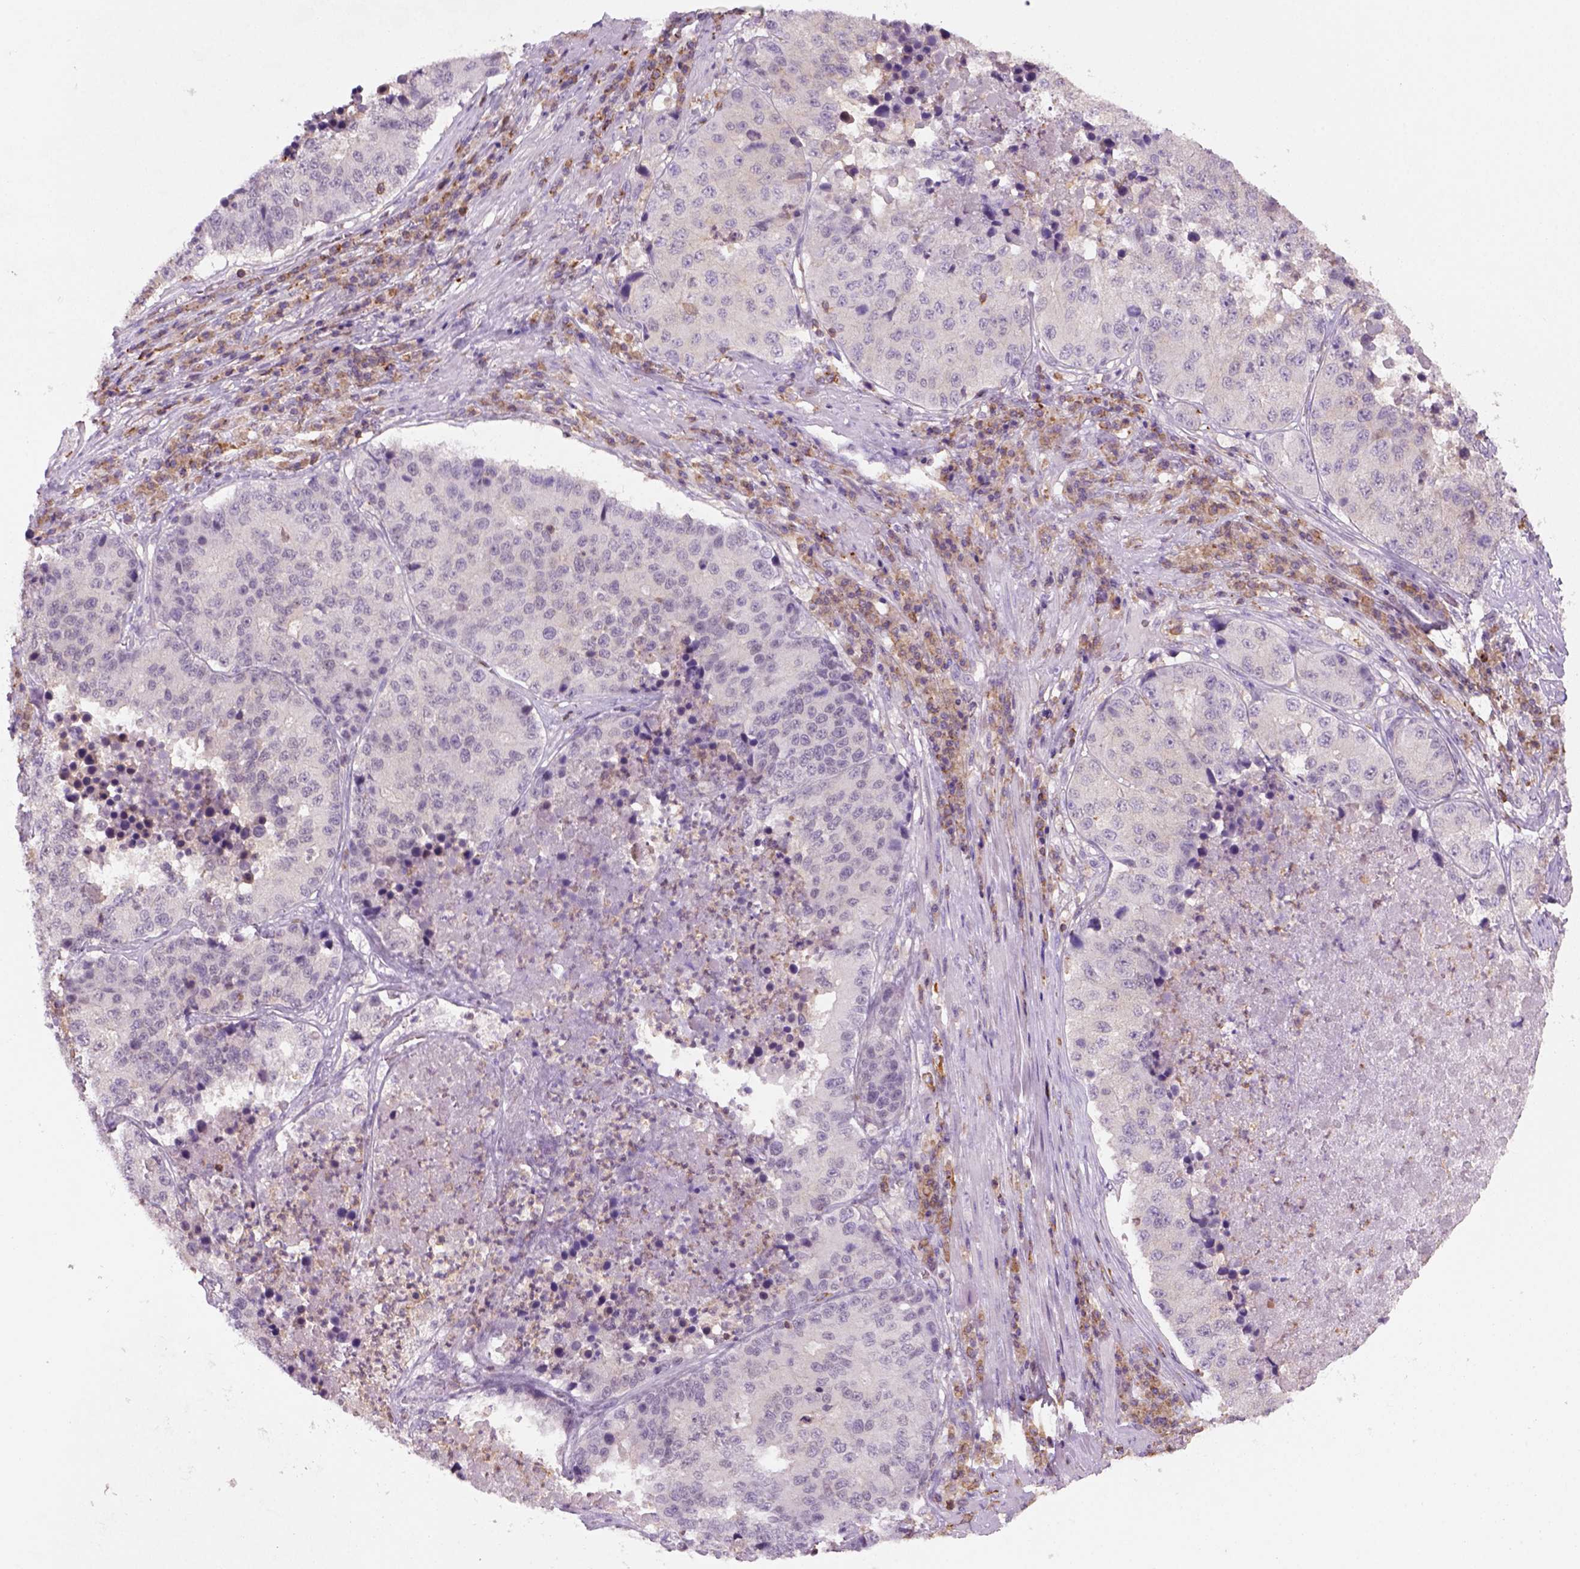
{"staining": {"intensity": "negative", "quantity": "none", "location": "none"}, "tissue": "stomach cancer", "cell_type": "Tumor cells", "image_type": "cancer", "snomed": [{"axis": "morphology", "description": "Adenocarcinoma, NOS"}, {"axis": "topography", "description": "Stomach"}], "caption": "Protein analysis of stomach cancer exhibits no significant positivity in tumor cells.", "gene": "GOT1", "patient": {"sex": "male", "age": 71}}